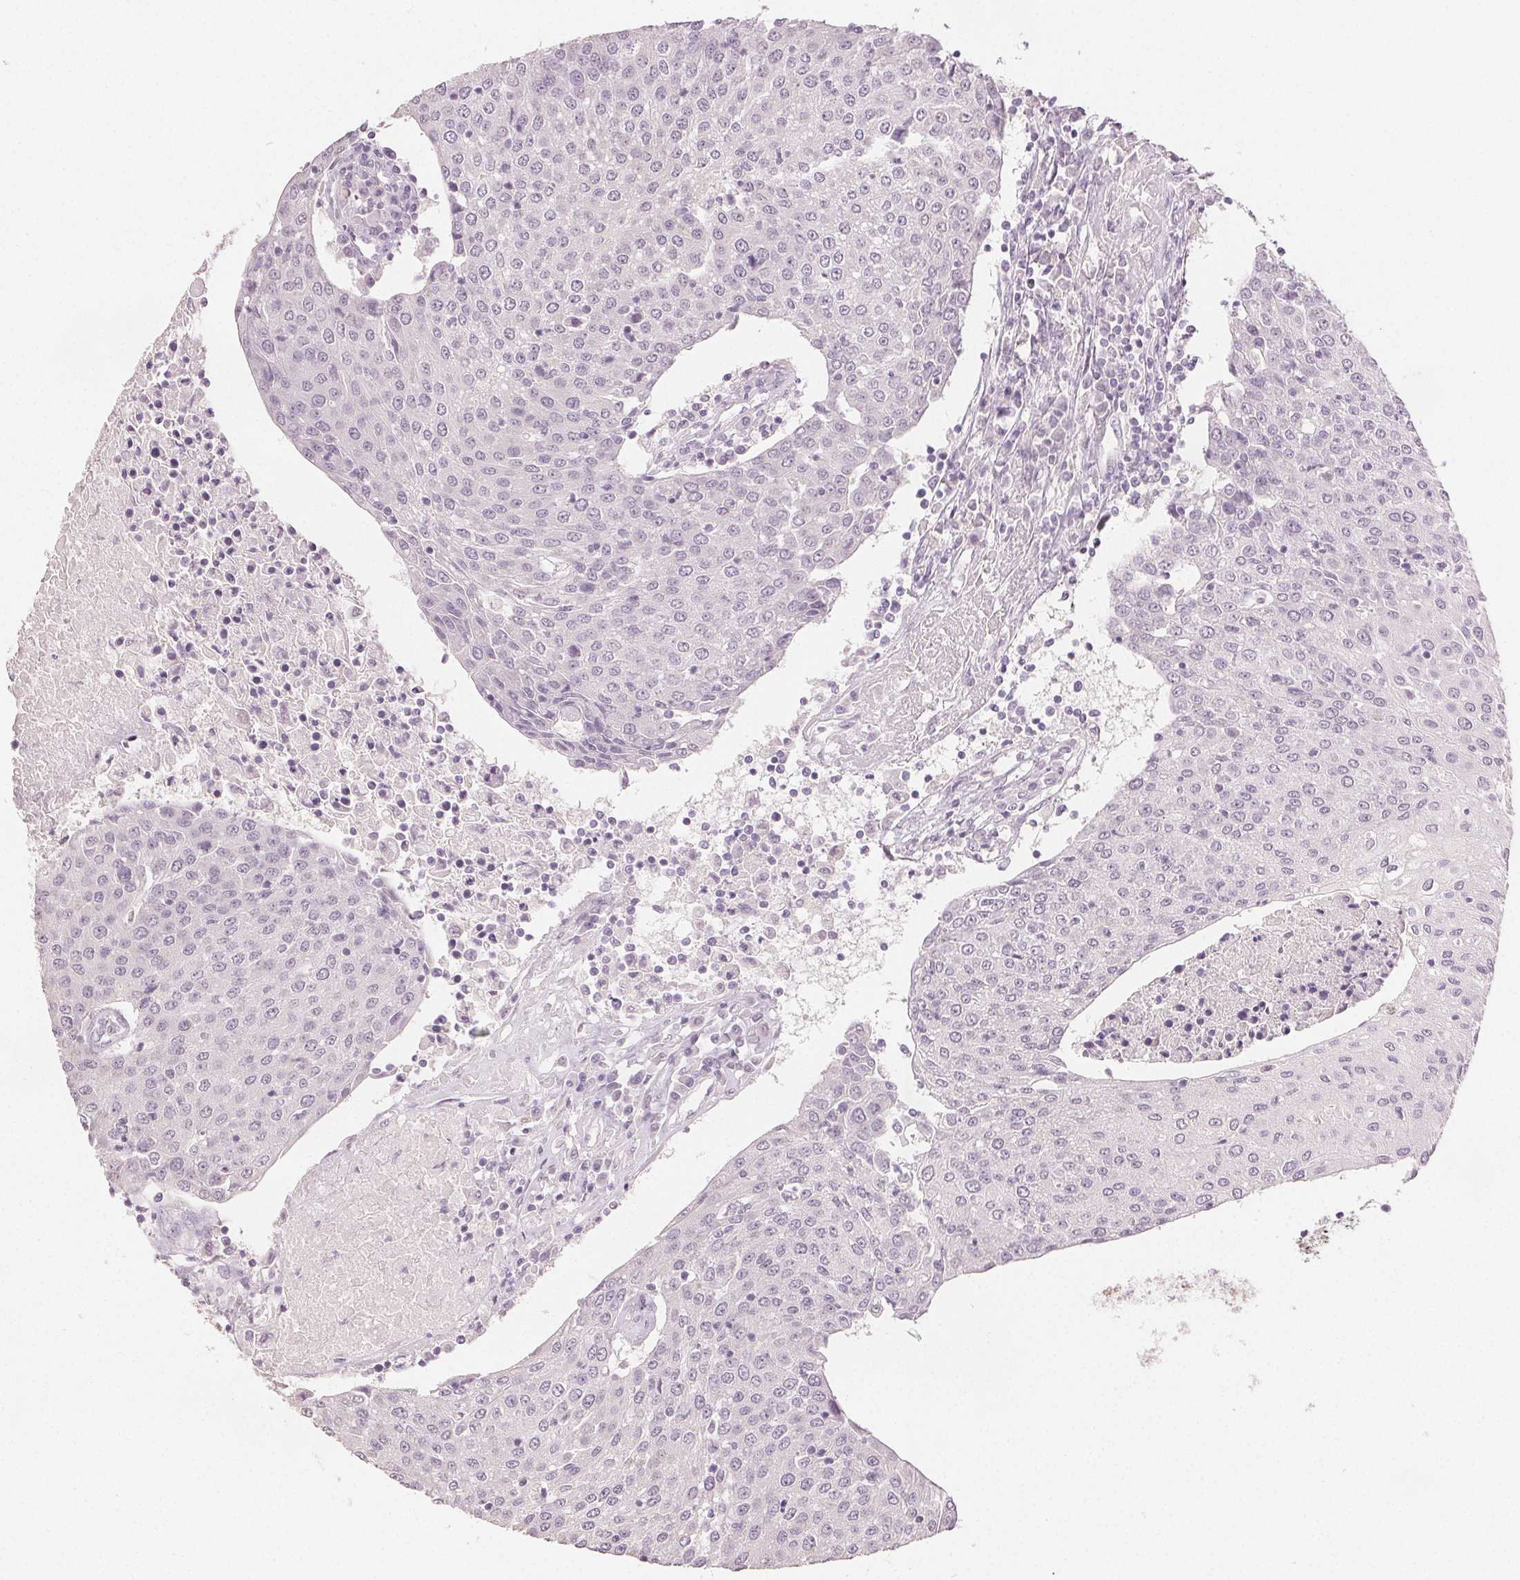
{"staining": {"intensity": "negative", "quantity": "none", "location": "none"}, "tissue": "urothelial cancer", "cell_type": "Tumor cells", "image_type": "cancer", "snomed": [{"axis": "morphology", "description": "Urothelial carcinoma, High grade"}, {"axis": "topography", "description": "Urinary bladder"}], "caption": "A histopathology image of human urothelial carcinoma (high-grade) is negative for staining in tumor cells. (Brightfield microscopy of DAB IHC at high magnification).", "gene": "SCGN", "patient": {"sex": "female", "age": 85}}